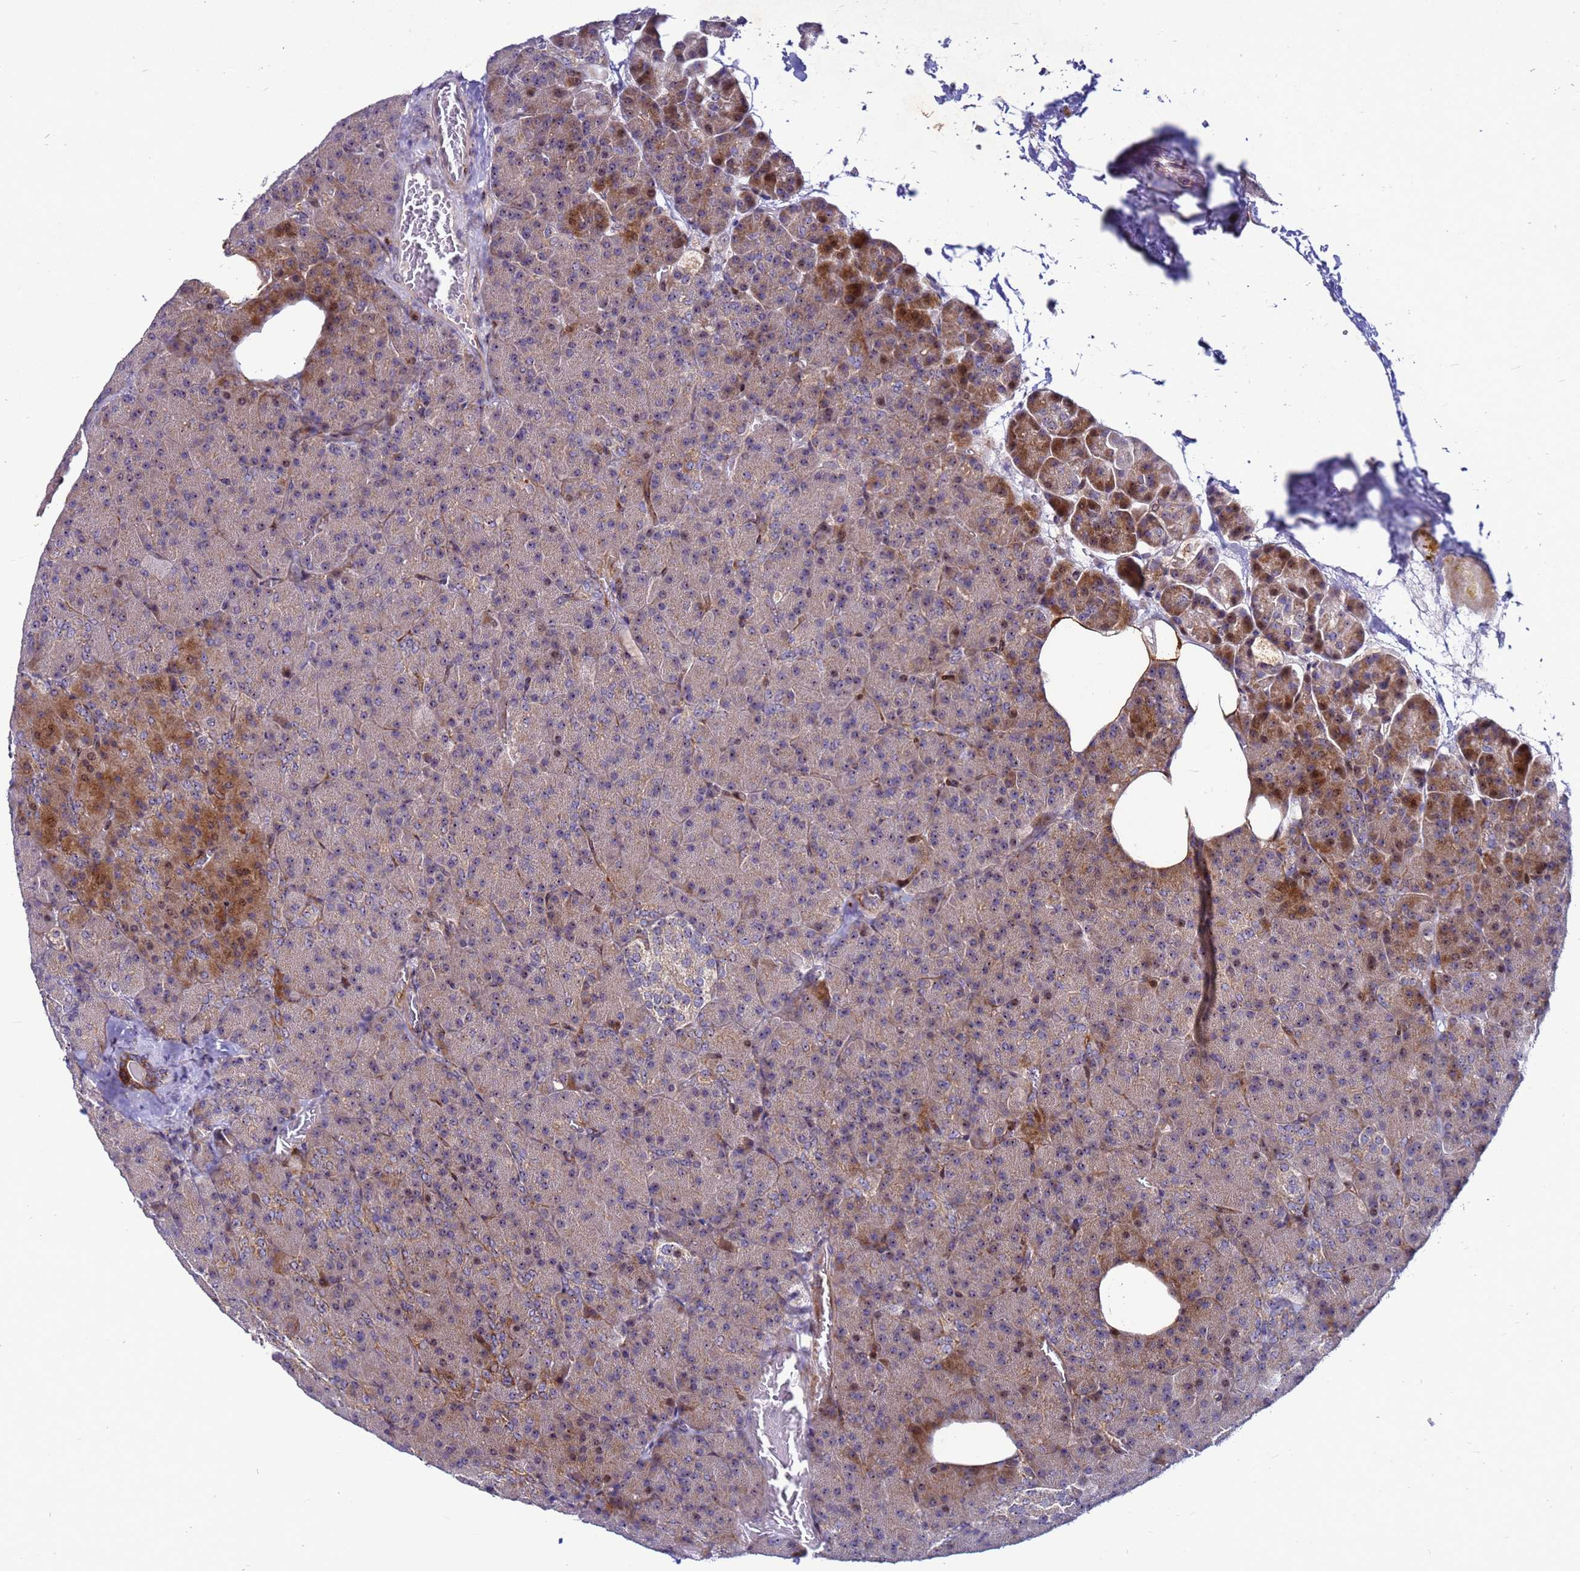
{"staining": {"intensity": "moderate", "quantity": "25%-75%", "location": "cytoplasmic/membranous"}, "tissue": "pancreas", "cell_type": "Exocrine glandular cells", "image_type": "normal", "snomed": [{"axis": "morphology", "description": "Normal tissue, NOS"}, {"axis": "morphology", "description": "Carcinoid, malignant, NOS"}, {"axis": "topography", "description": "Pancreas"}], "caption": "The image displays staining of unremarkable pancreas, revealing moderate cytoplasmic/membranous protein positivity (brown color) within exocrine glandular cells. (IHC, brightfield microscopy, high magnification).", "gene": "RSPO1", "patient": {"sex": "female", "age": 35}}